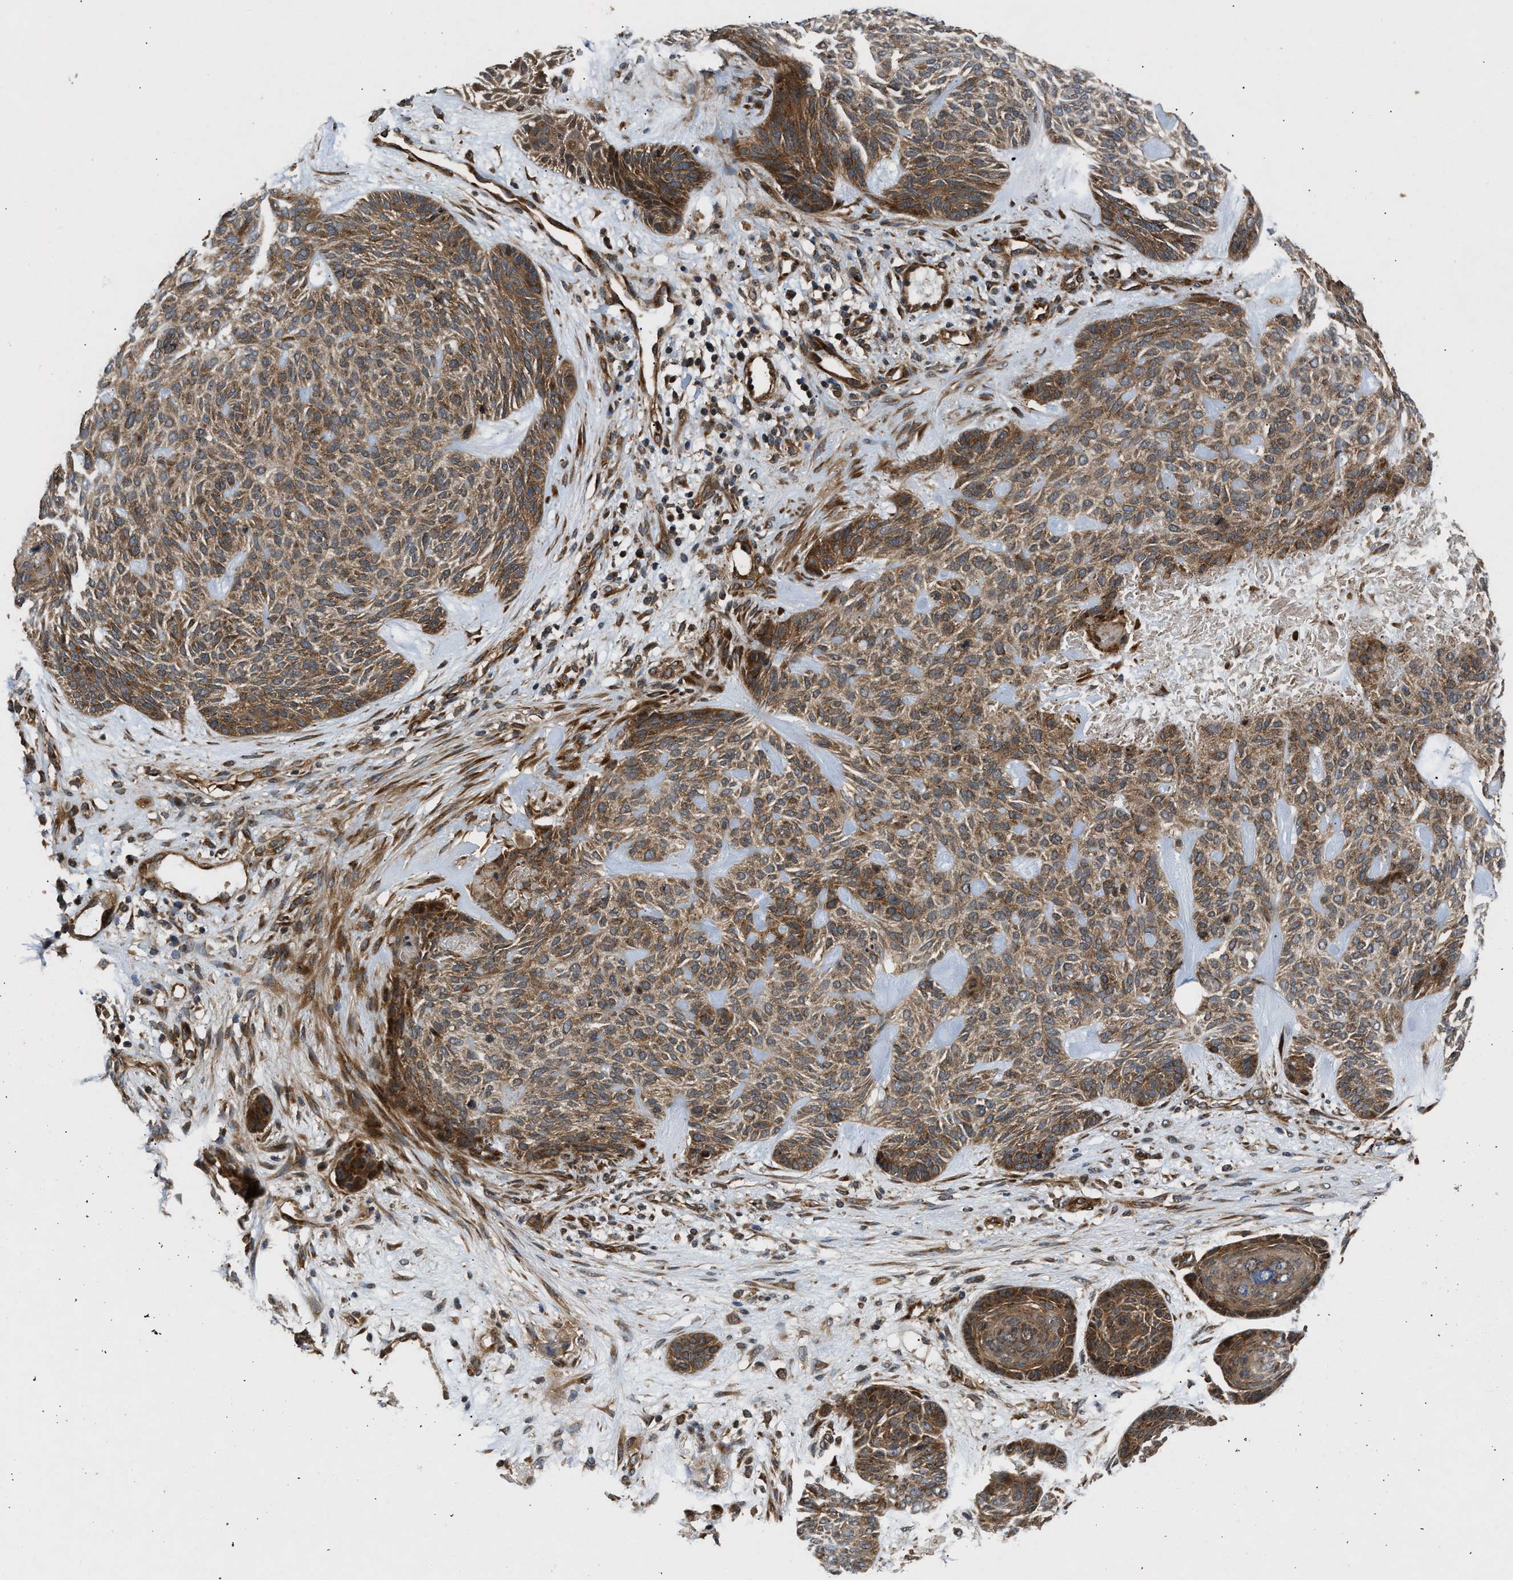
{"staining": {"intensity": "moderate", "quantity": ">75%", "location": "cytoplasmic/membranous"}, "tissue": "skin cancer", "cell_type": "Tumor cells", "image_type": "cancer", "snomed": [{"axis": "morphology", "description": "Basal cell carcinoma"}, {"axis": "topography", "description": "Skin"}], "caption": "An immunohistochemistry (IHC) photomicrograph of neoplastic tissue is shown. Protein staining in brown shows moderate cytoplasmic/membranous positivity in skin basal cell carcinoma within tumor cells.", "gene": "PNPLA8", "patient": {"sex": "male", "age": 55}}